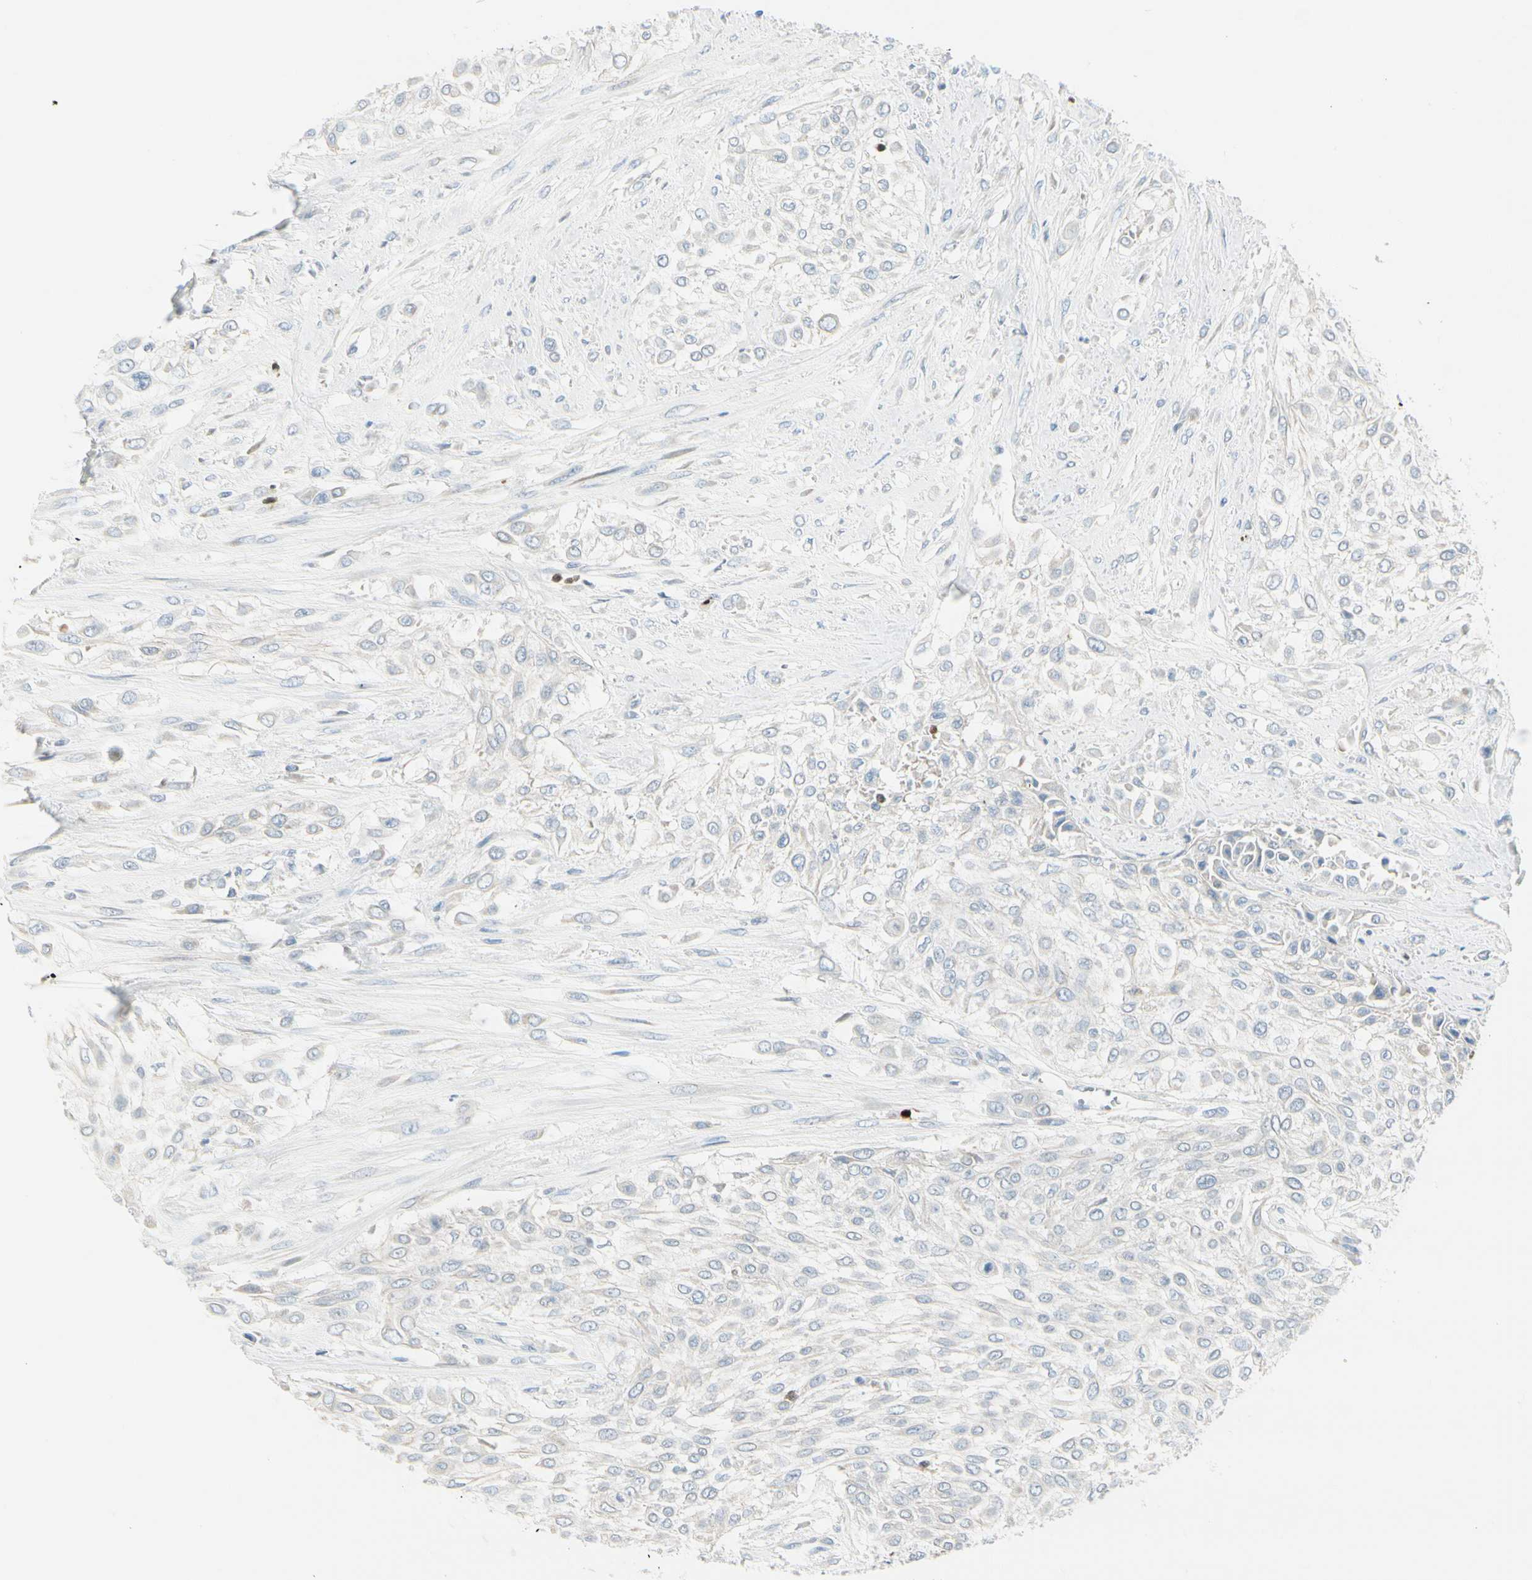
{"staining": {"intensity": "negative", "quantity": "none", "location": "none"}, "tissue": "urothelial cancer", "cell_type": "Tumor cells", "image_type": "cancer", "snomed": [{"axis": "morphology", "description": "Urothelial carcinoma, High grade"}, {"axis": "topography", "description": "Urinary bladder"}], "caption": "Urothelial cancer was stained to show a protein in brown. There is no significant staining in tumor cells. (Stains: DAB (3,3'-diaminobenzidine) IHC with hematoxylin counter stain, Microscopy: brightfield microscopy at high magnification).", "gene": "TRAF1", "patient": {"sex": "male", "age": 57}}